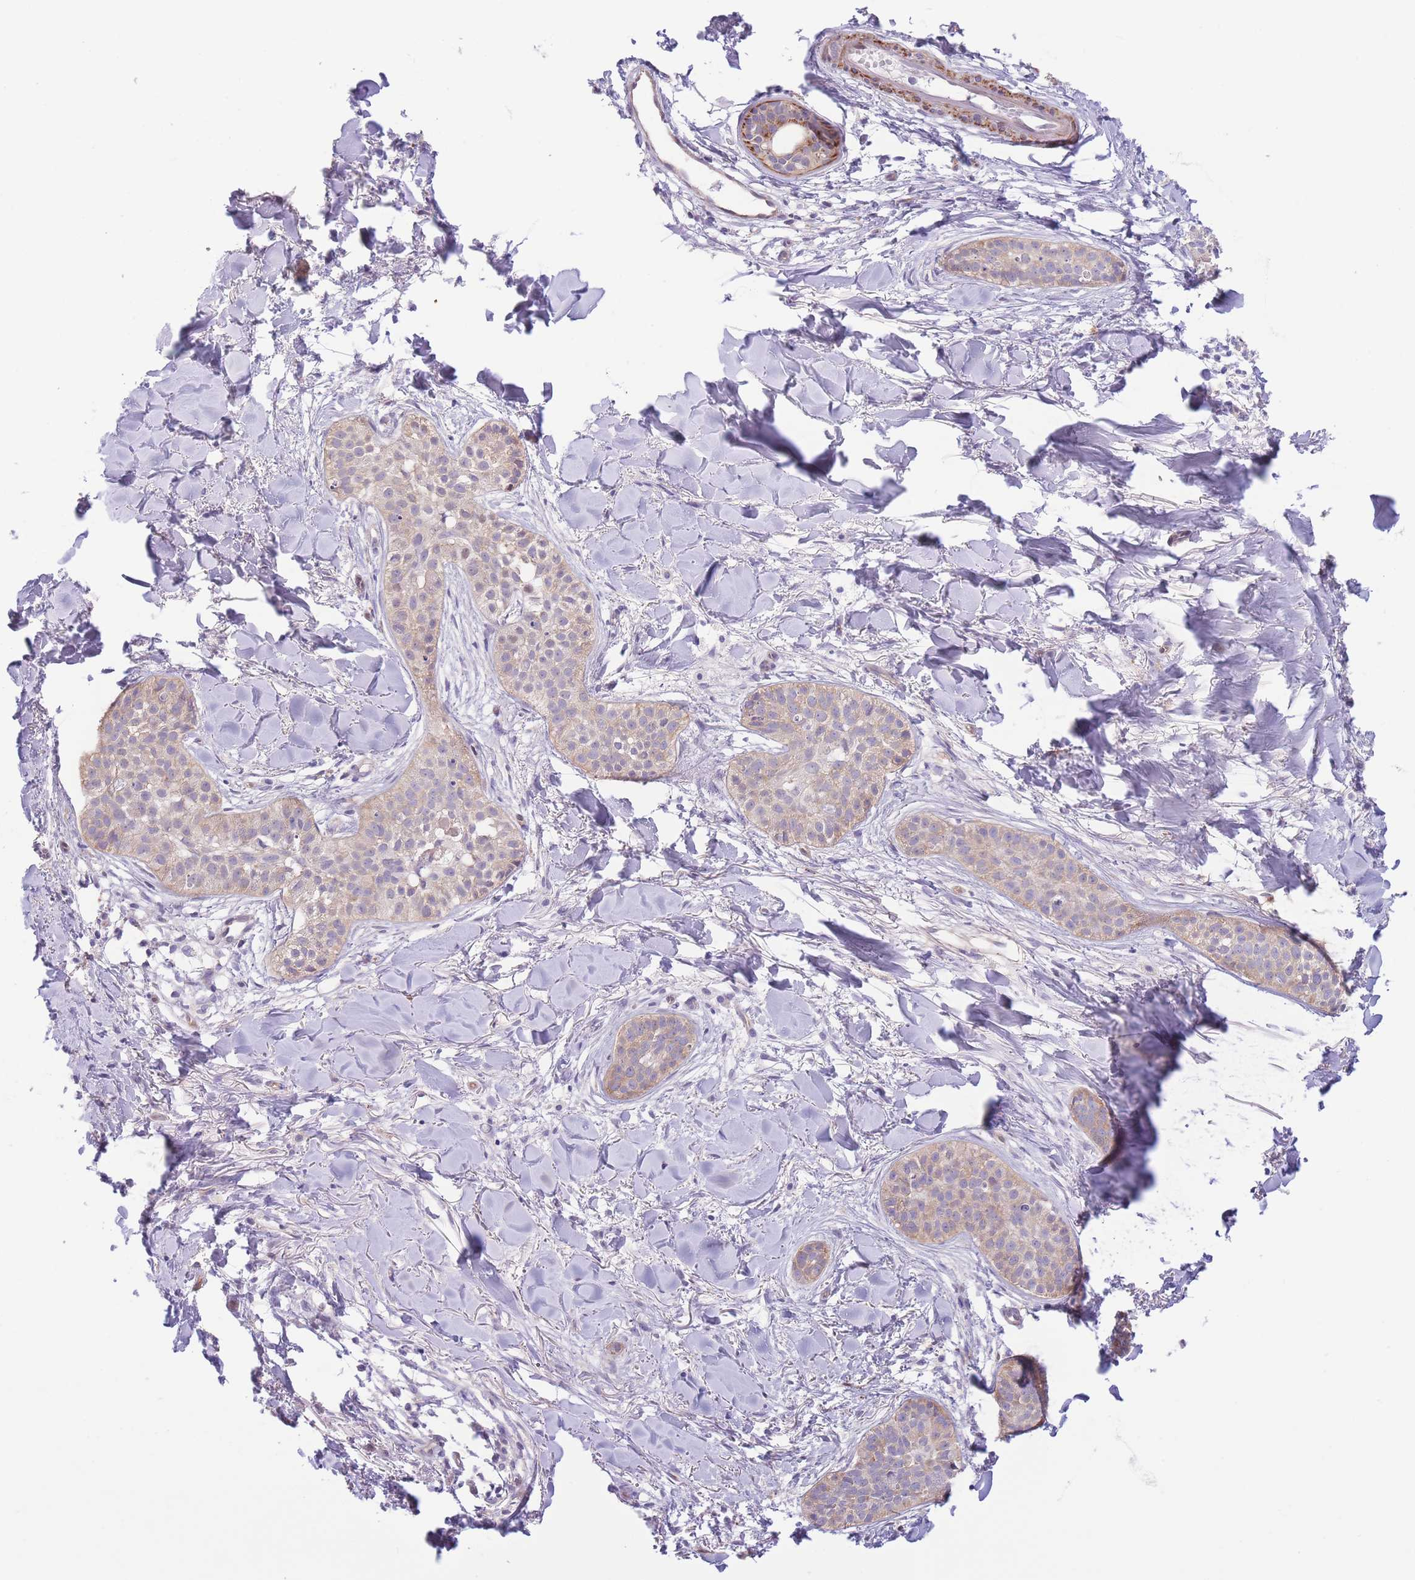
{"staining": {"intensity": "weak", "quantity": "25%-75%", "location": "cytoplasmic/membranous"}, "tissue": "skin cancer", "cell_type": "Tumor cells", "image_type": "cancer", "snomed": [{"axis": "morphology", "description": "Basal cell carcinoma"}, {"axis": "topography", "description": "Skin"}], "caption": "A high-resolution photomicrograph shows immunohistochemistry (IHC) staining of skin cancer, which displays weak cytoplasmic/membranous positivity in about 25%-75% of tumor cells. The protein is stained brown, and the nuclei are stained in blue (DAB IHC with brightfield microscopy, high magnification).", "gene": "C9orf152", "patient": {"sex": "male", "age": 52}}